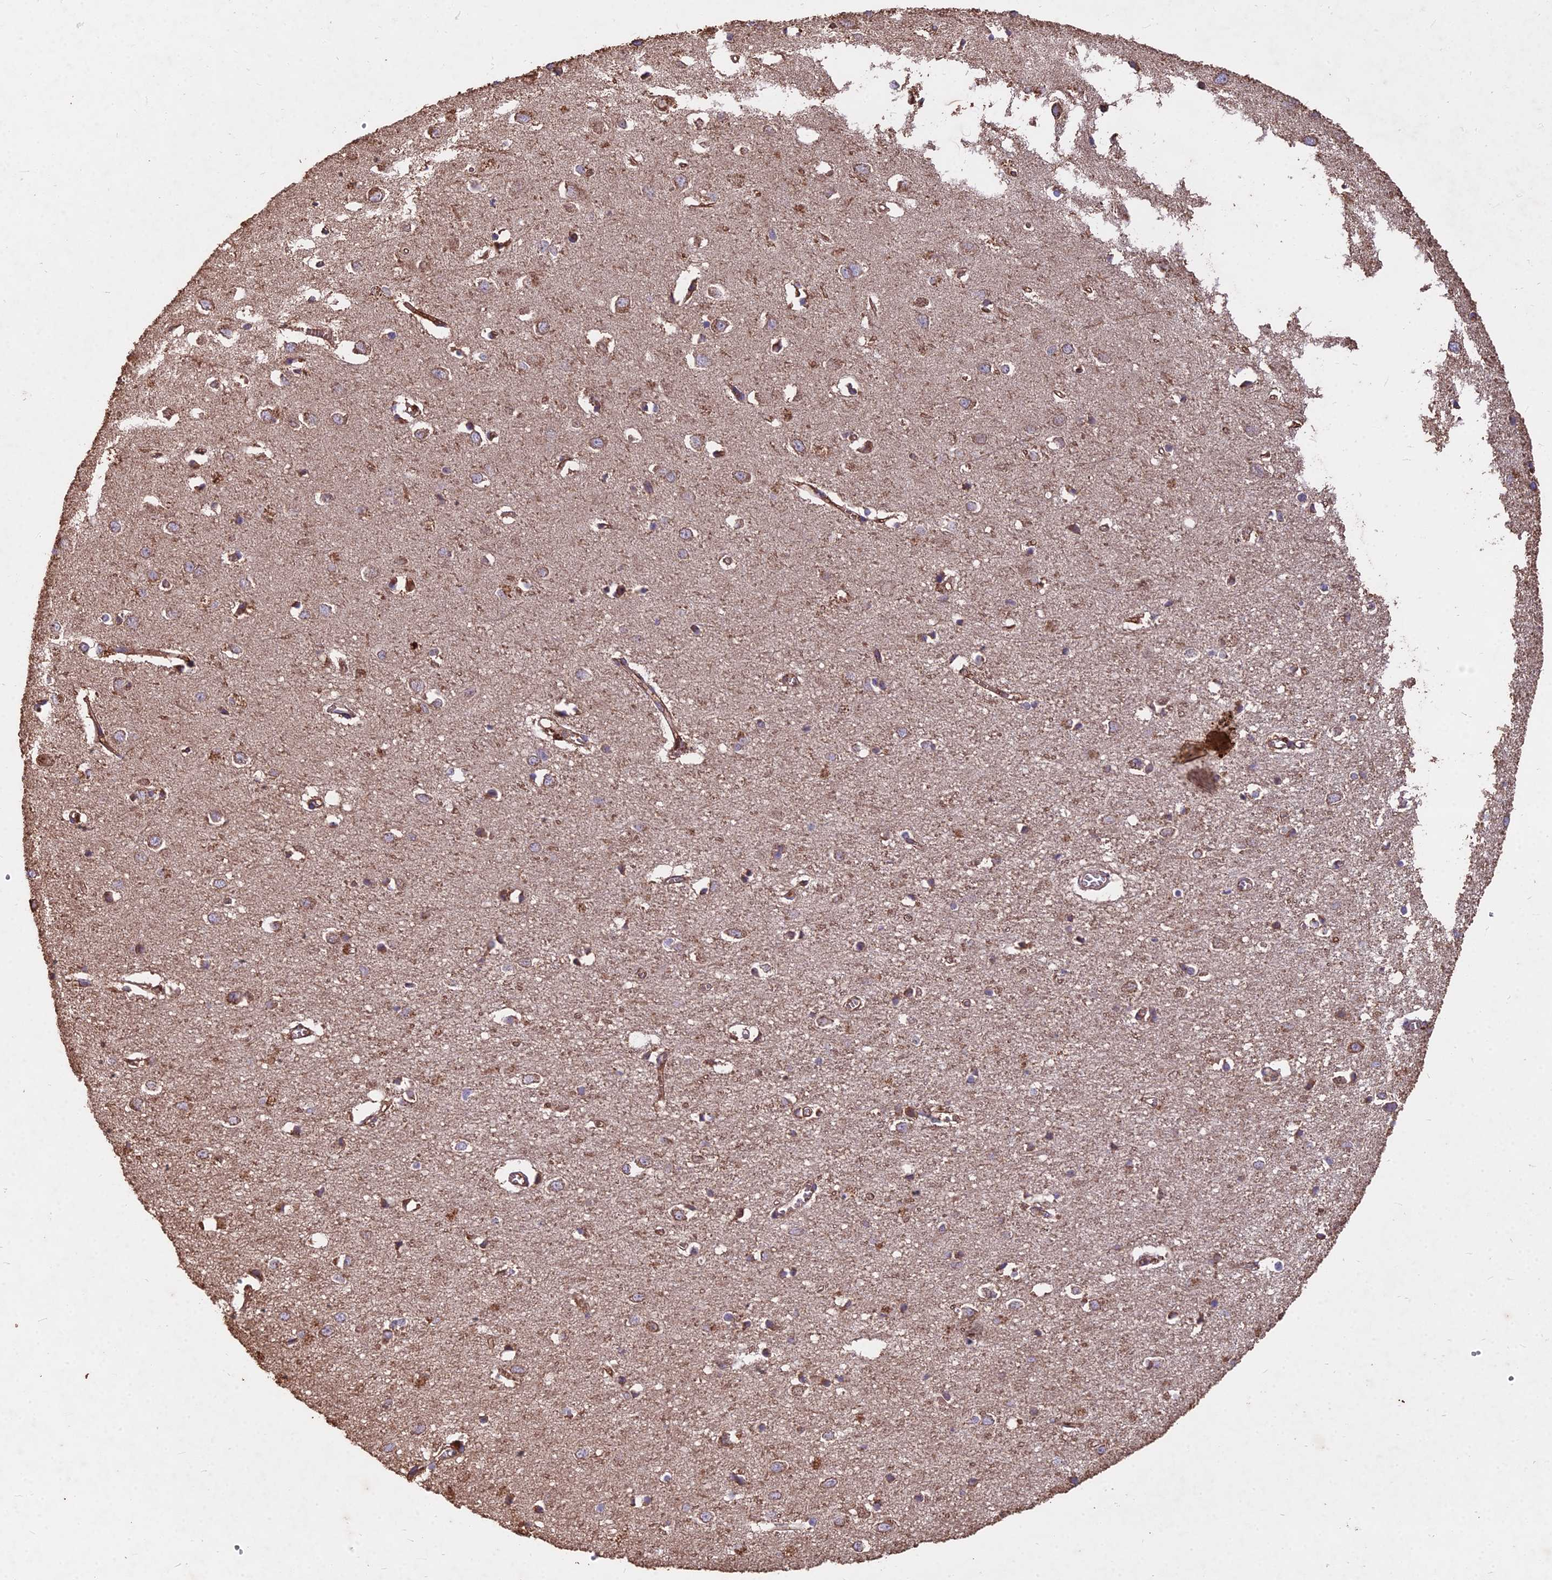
{"staining": {"intensity": "moderate", "quantity": ">75%", "location": "cytoplasmic/membranous"}, "tissue": "cerebral cortex", "cell_type": "Endothelial cells", "image_type": "normal", "snomed": [{"axis": "morphology", "description": "Normal tissue, NOS"}, {"axis": "topography", "description": "Cerebral cortex"}], "caption": "The image displays staining of normal cerebral cortex, revealing moderate cytoplasmic/membranous protein positivity (brown color) within endothelial cells.", "gene": "CEMIP2", "patient": {"sex": "female", "age": 64}}